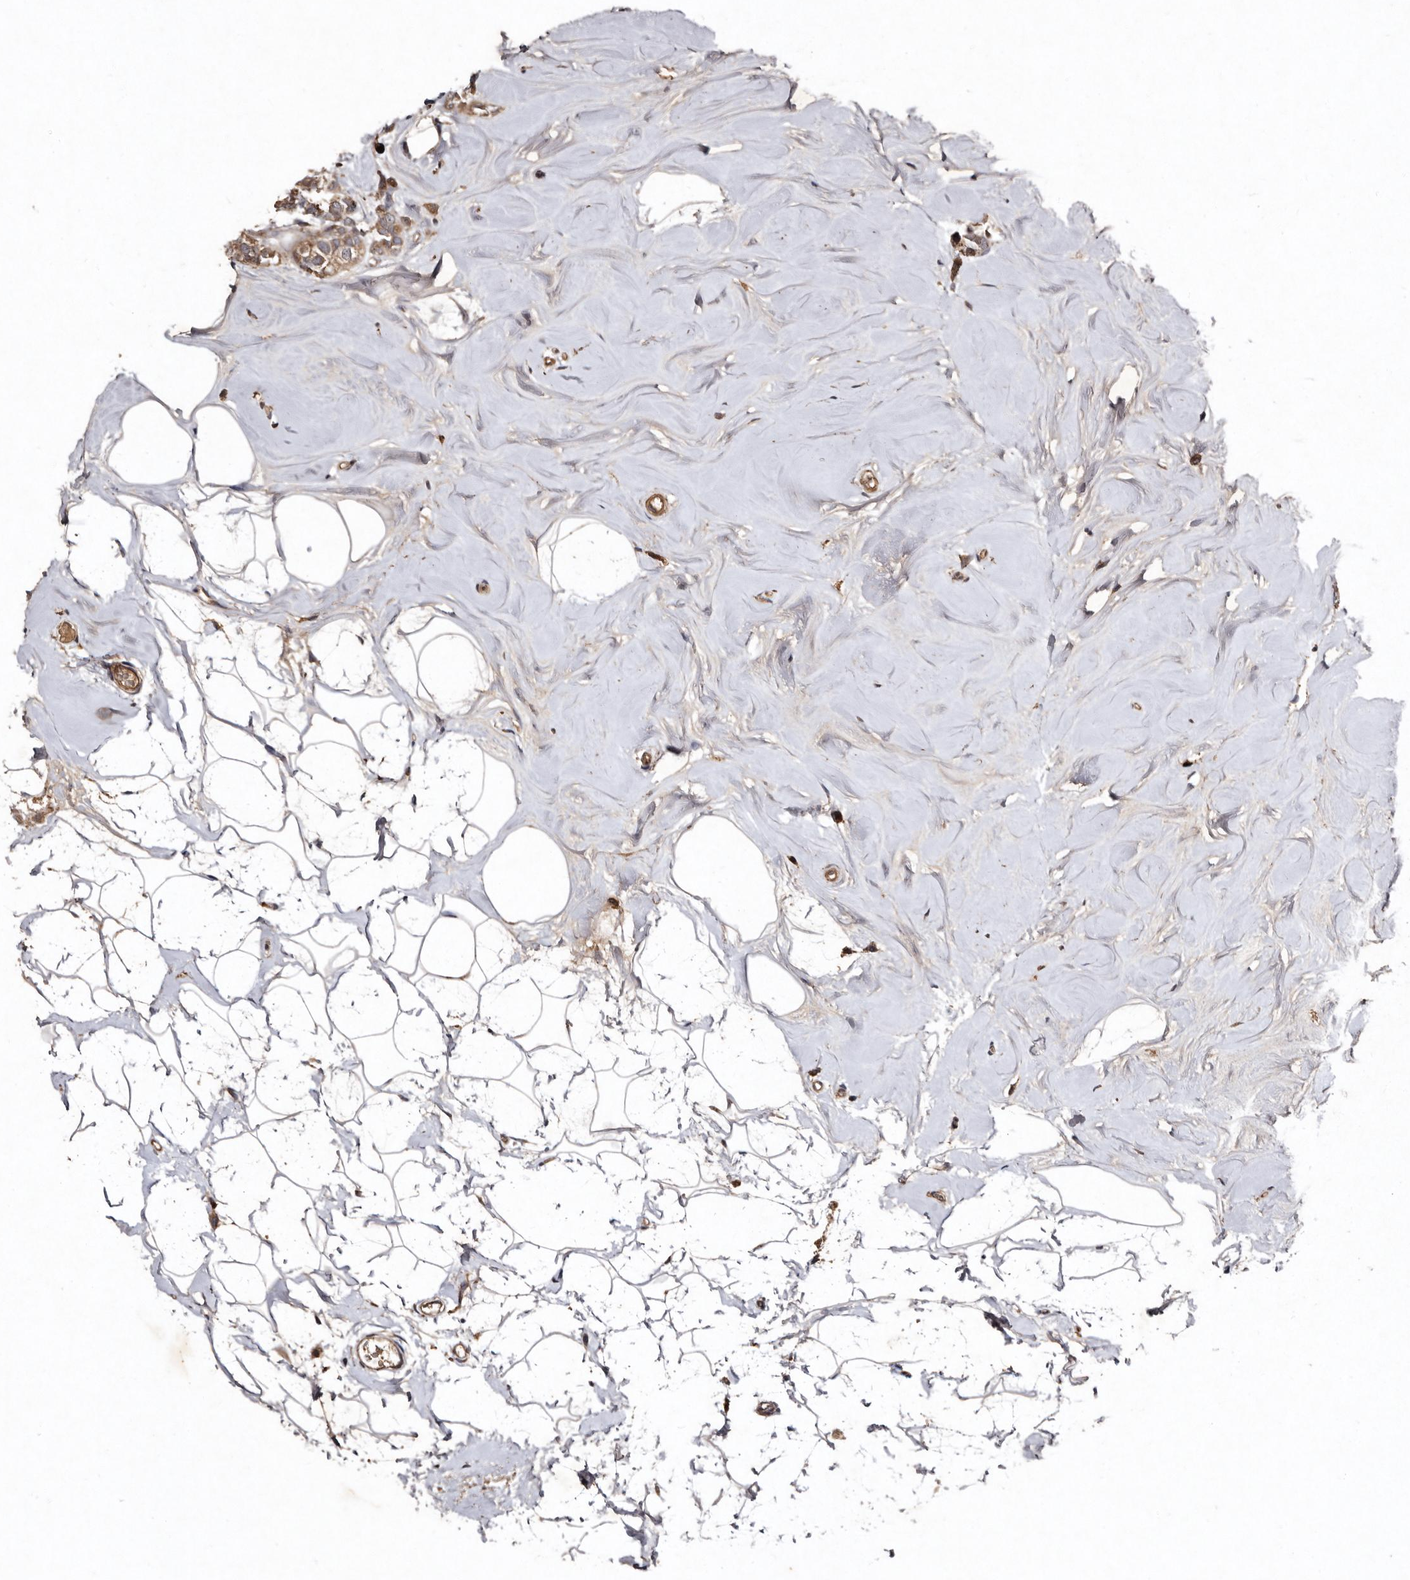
{"staining": {"intensity": "moderate", "quantity": ">75%", "location": "cytoplasmic/membranous"}, "tissue": "breast cancer", "cell_type": "Tumor cells", "image_type": "cancer", "snomed": [{"axis": "morphology", "description": "Lobular carcinoma"}, {"axis": "topography", "description": "Breast"}], "caption": "Breast cancer (lobular carcinoma) stained with immunohistochemistry (IHC) demonstrates moderate cytoplasmic/membranous staining in about >75% of tumor cells.", "gene": "PRKD3", "patient": {"sex": "female", "age": 47}}